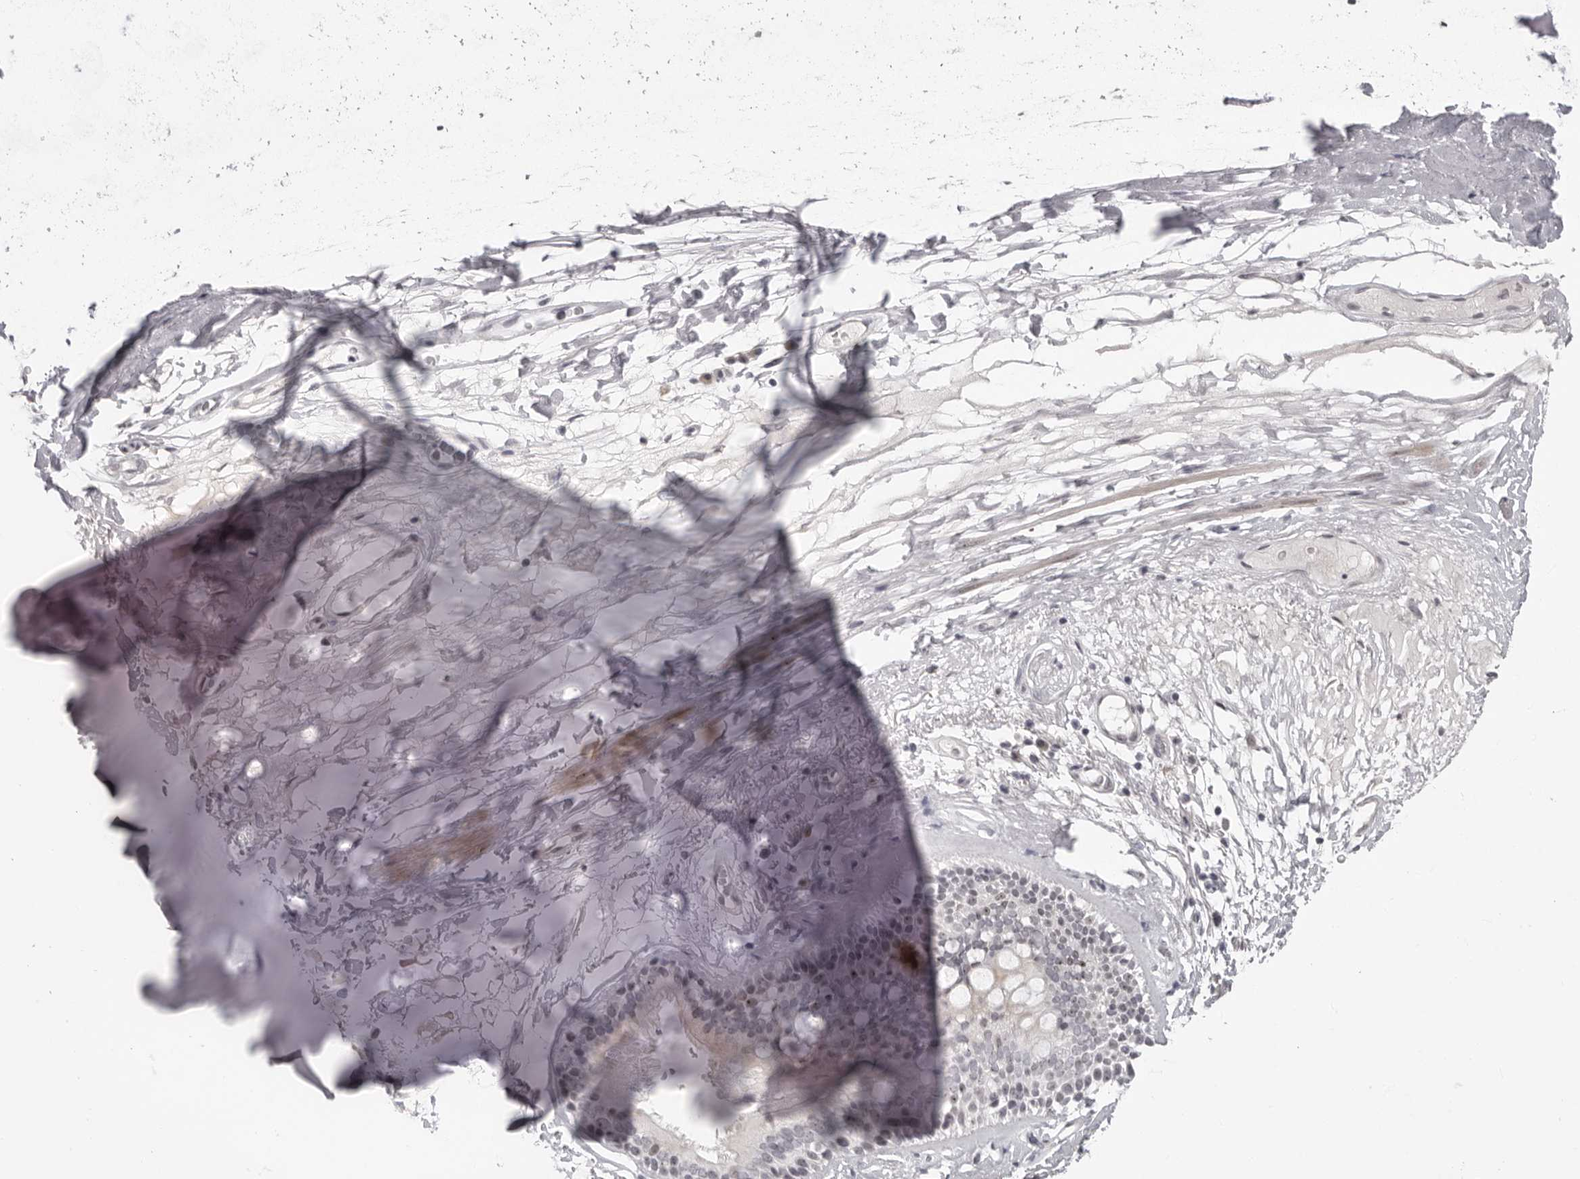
{"staining": {"intensity": "negative", "quantity": "none", "location": "none"}, "tissue": "adipose tissue", "cell_type": "Adipocytes", "image_type": "normal", "snomed": [{"axis": "morphology", "description": "Normal tissue, NOS"}, {"axis": "topography", "description": "Cartilage tissue"}], "caption": "Histopathology image shows no protein staining in adipocytes of unremarkable adipose tissue. The staining was performed using DAB (3,3'-diaminobenzidine) to visualize the protein expression in brown, while the nuclei were stained in blue with hematoxylin (Magnification: 20x).", "gene": "HELZ", "patient": {"sex": "female", "age": 63}}